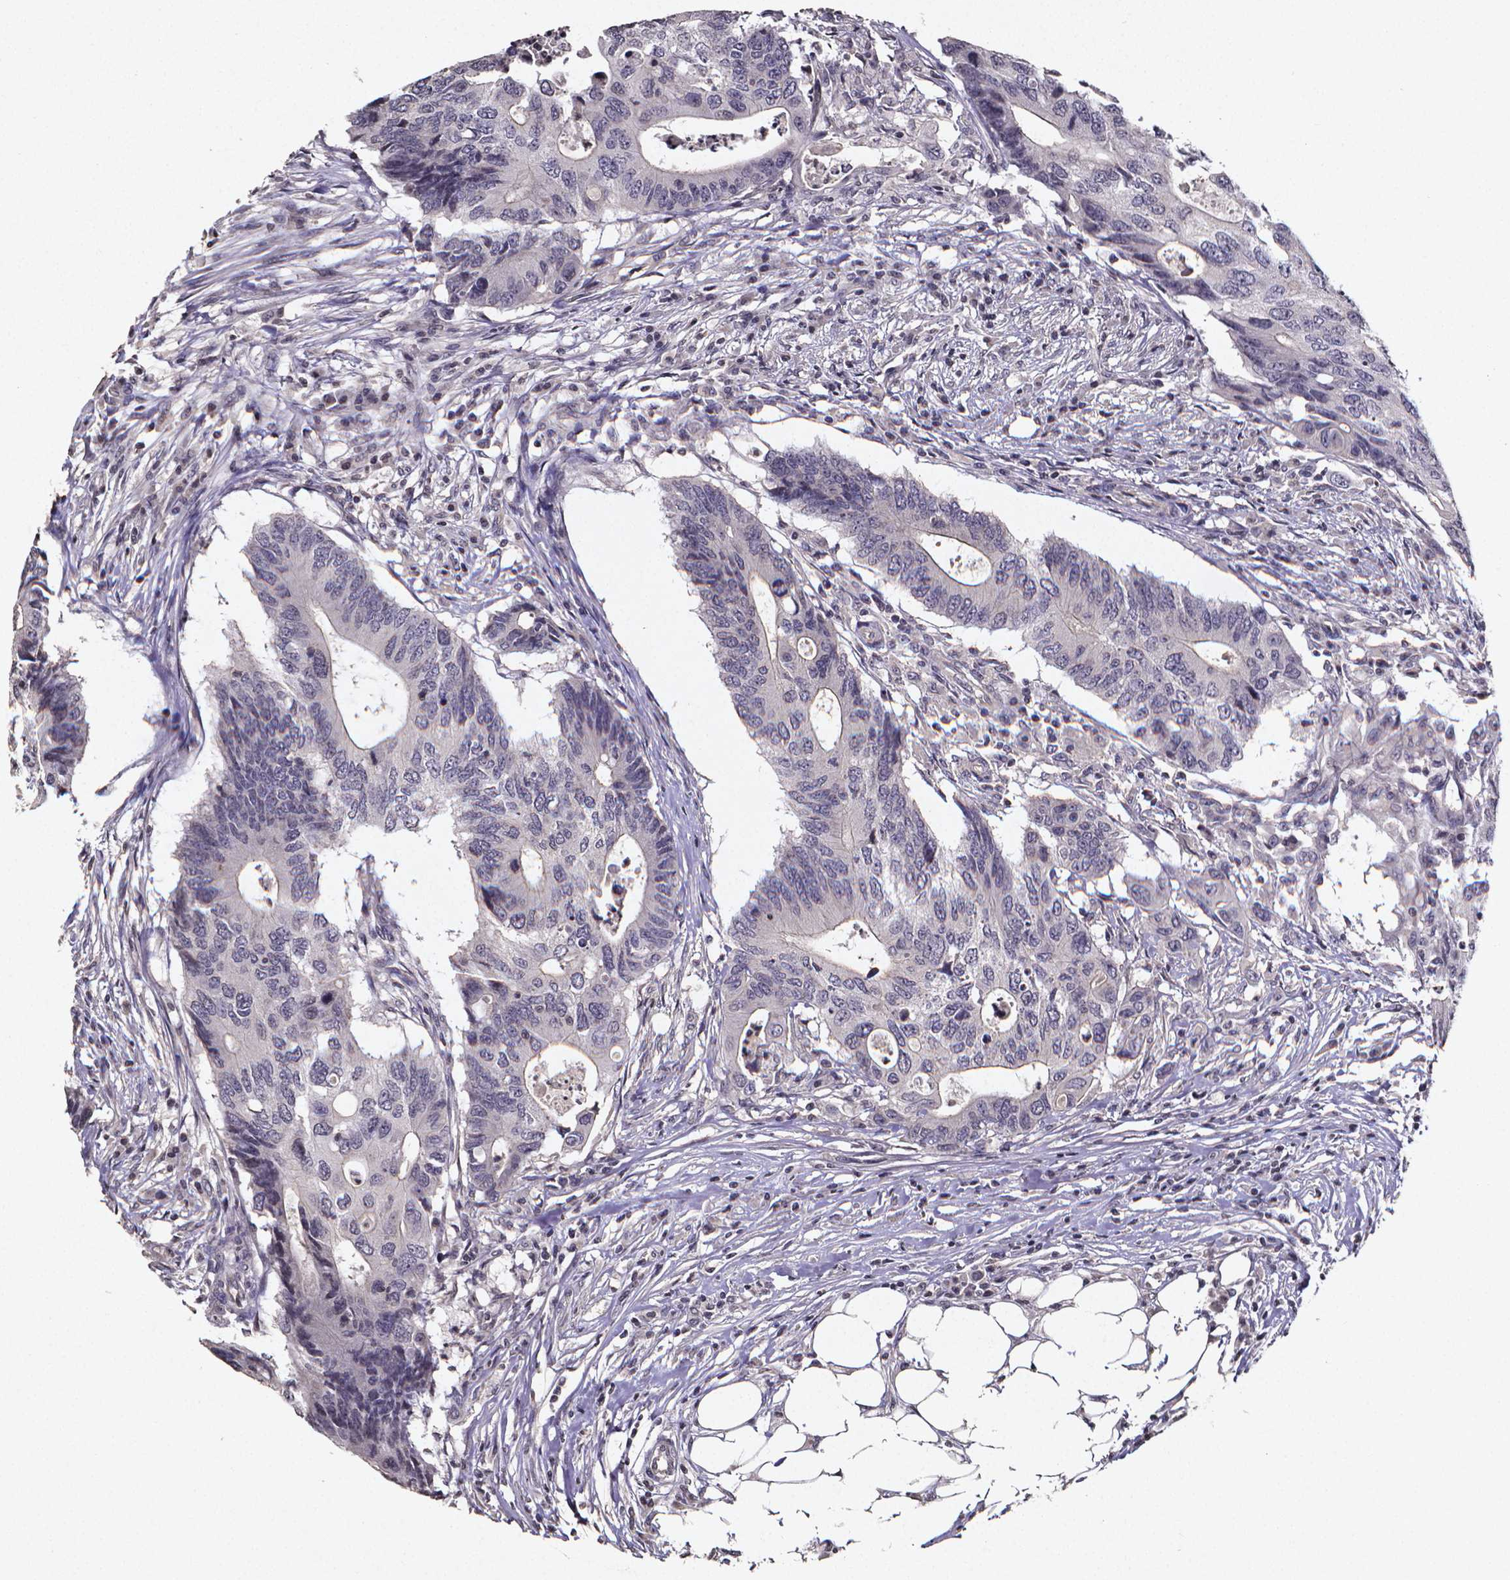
{"staining": {"intensity": "negative", "quantity": "none", "location": "none"}, "tissue": "colorectal cancer", "cell_type": "Tumor cells", "image_type": "cancer", "snomed": [{"axis": "morphology", "description": "Adenocarcinoma, NOS"}, {"axis": "topography", "description": "Colon"}], "caption": "Colorectal cancer (adenocarcinoma) was stained to show a protein in brown. There is no significant positivity in tumor cells. The staining is performed using DAB (3,3'-diaminobenzidine) brown chromogen with nuclei counter-stained in using hematoxylin.", "gene": "TP73", "patient": {"sex": "male", "age": 71}}